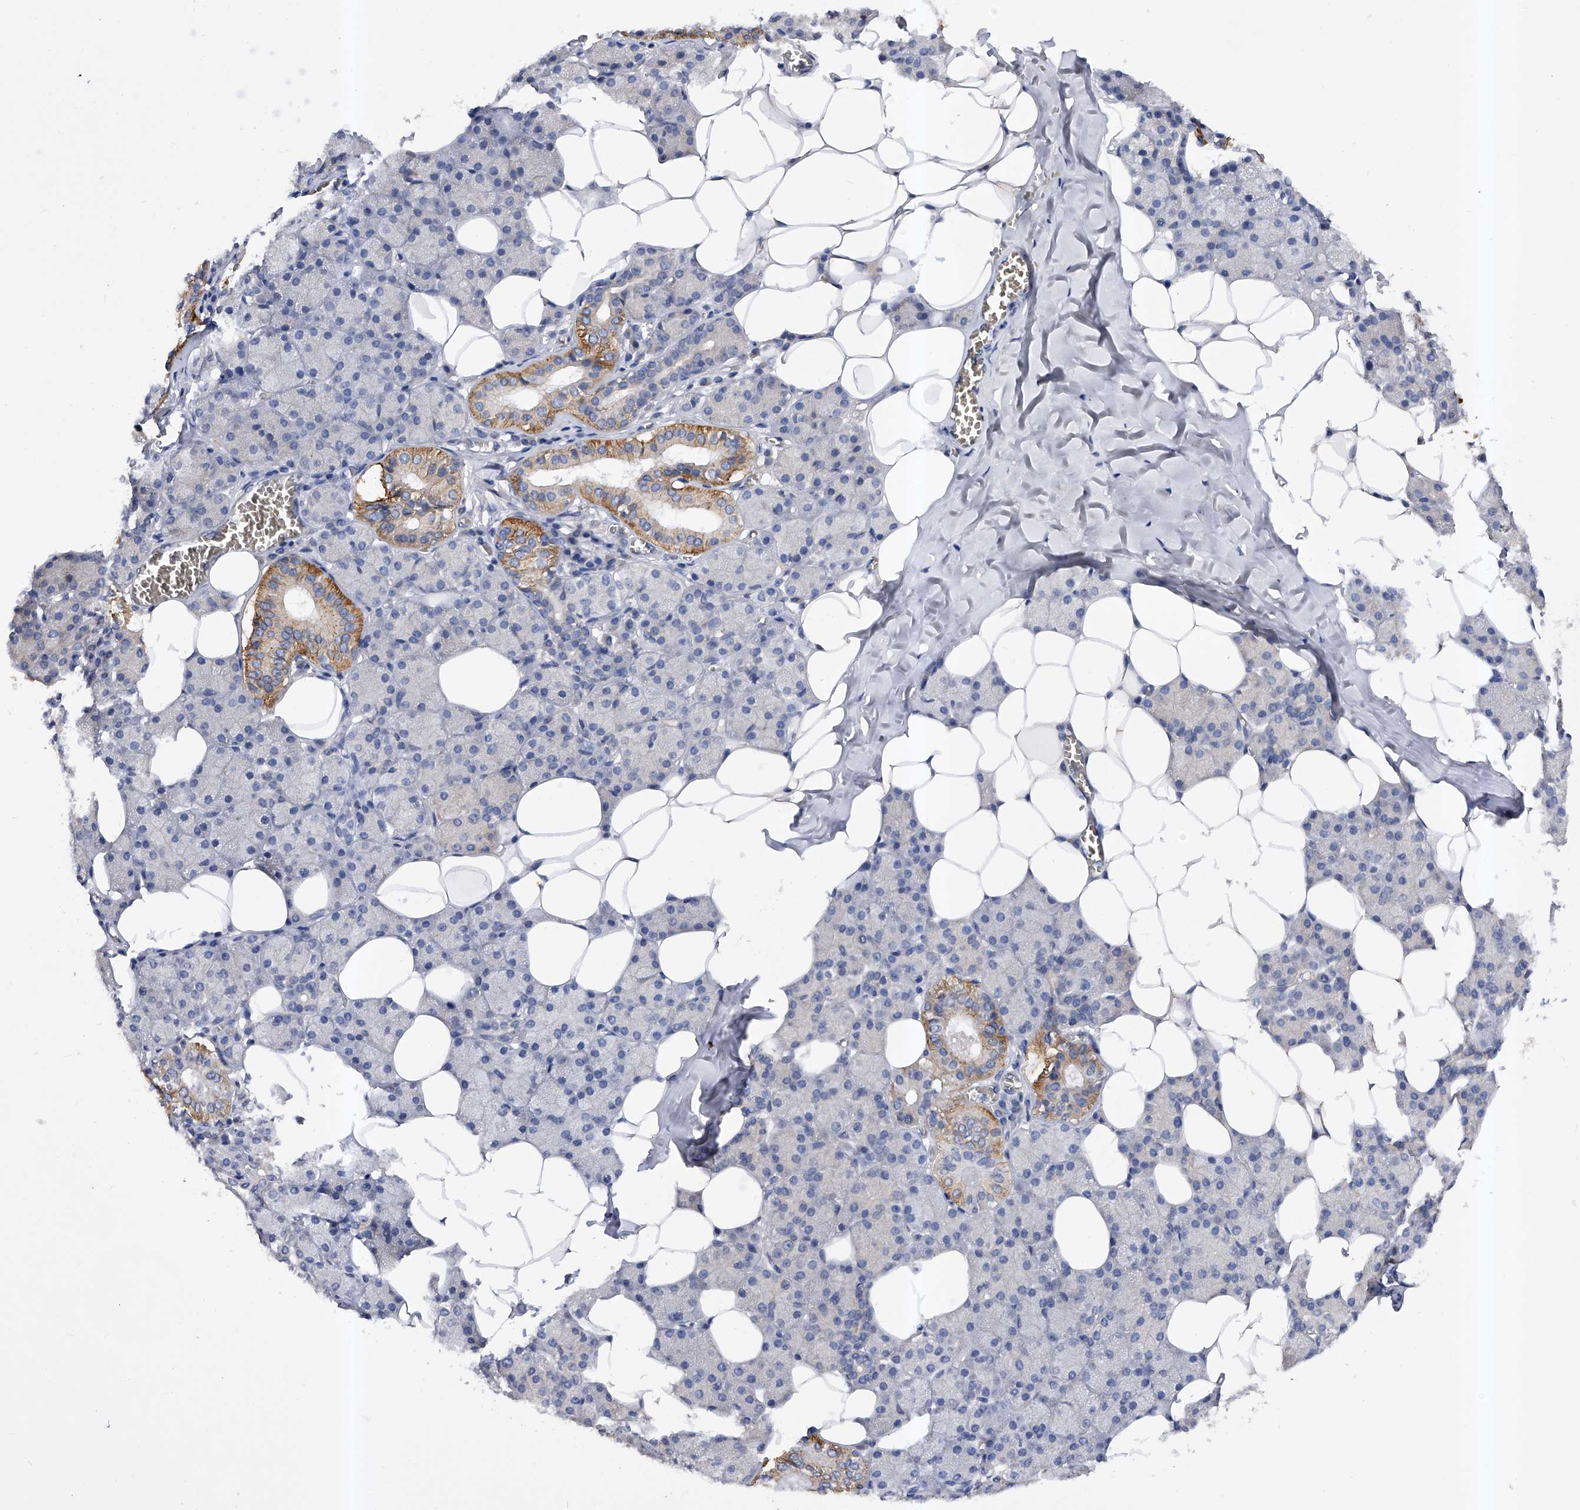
{"staining": {"intensity": "strong", "quantity": "<25%", "location": "cytoplasmic/membranous"}, "tissue": "salivary gland", "cell_type": "Glandular cells", "image_type": "normal", "snomed": [{"axis": "morphology", "description": "Normal tissue, NOS"}, {"axis": "topography", "description": "Salivary gland"}], "caption": "IHC staining of benign salivary gland, which shows medium levels of strong cytoplasmic/membranous staining in about <25% of glandular cells indicating strong cytoplasmic/membranous protein staining. The staining was performed using DAB (3,3'-diaminobenzidine) (brown) for protein detection and nuclei were counterstained in hematoxylin (blue).", "gene": "ARL4C", "patient": {"sex": "female", "age": 33}}